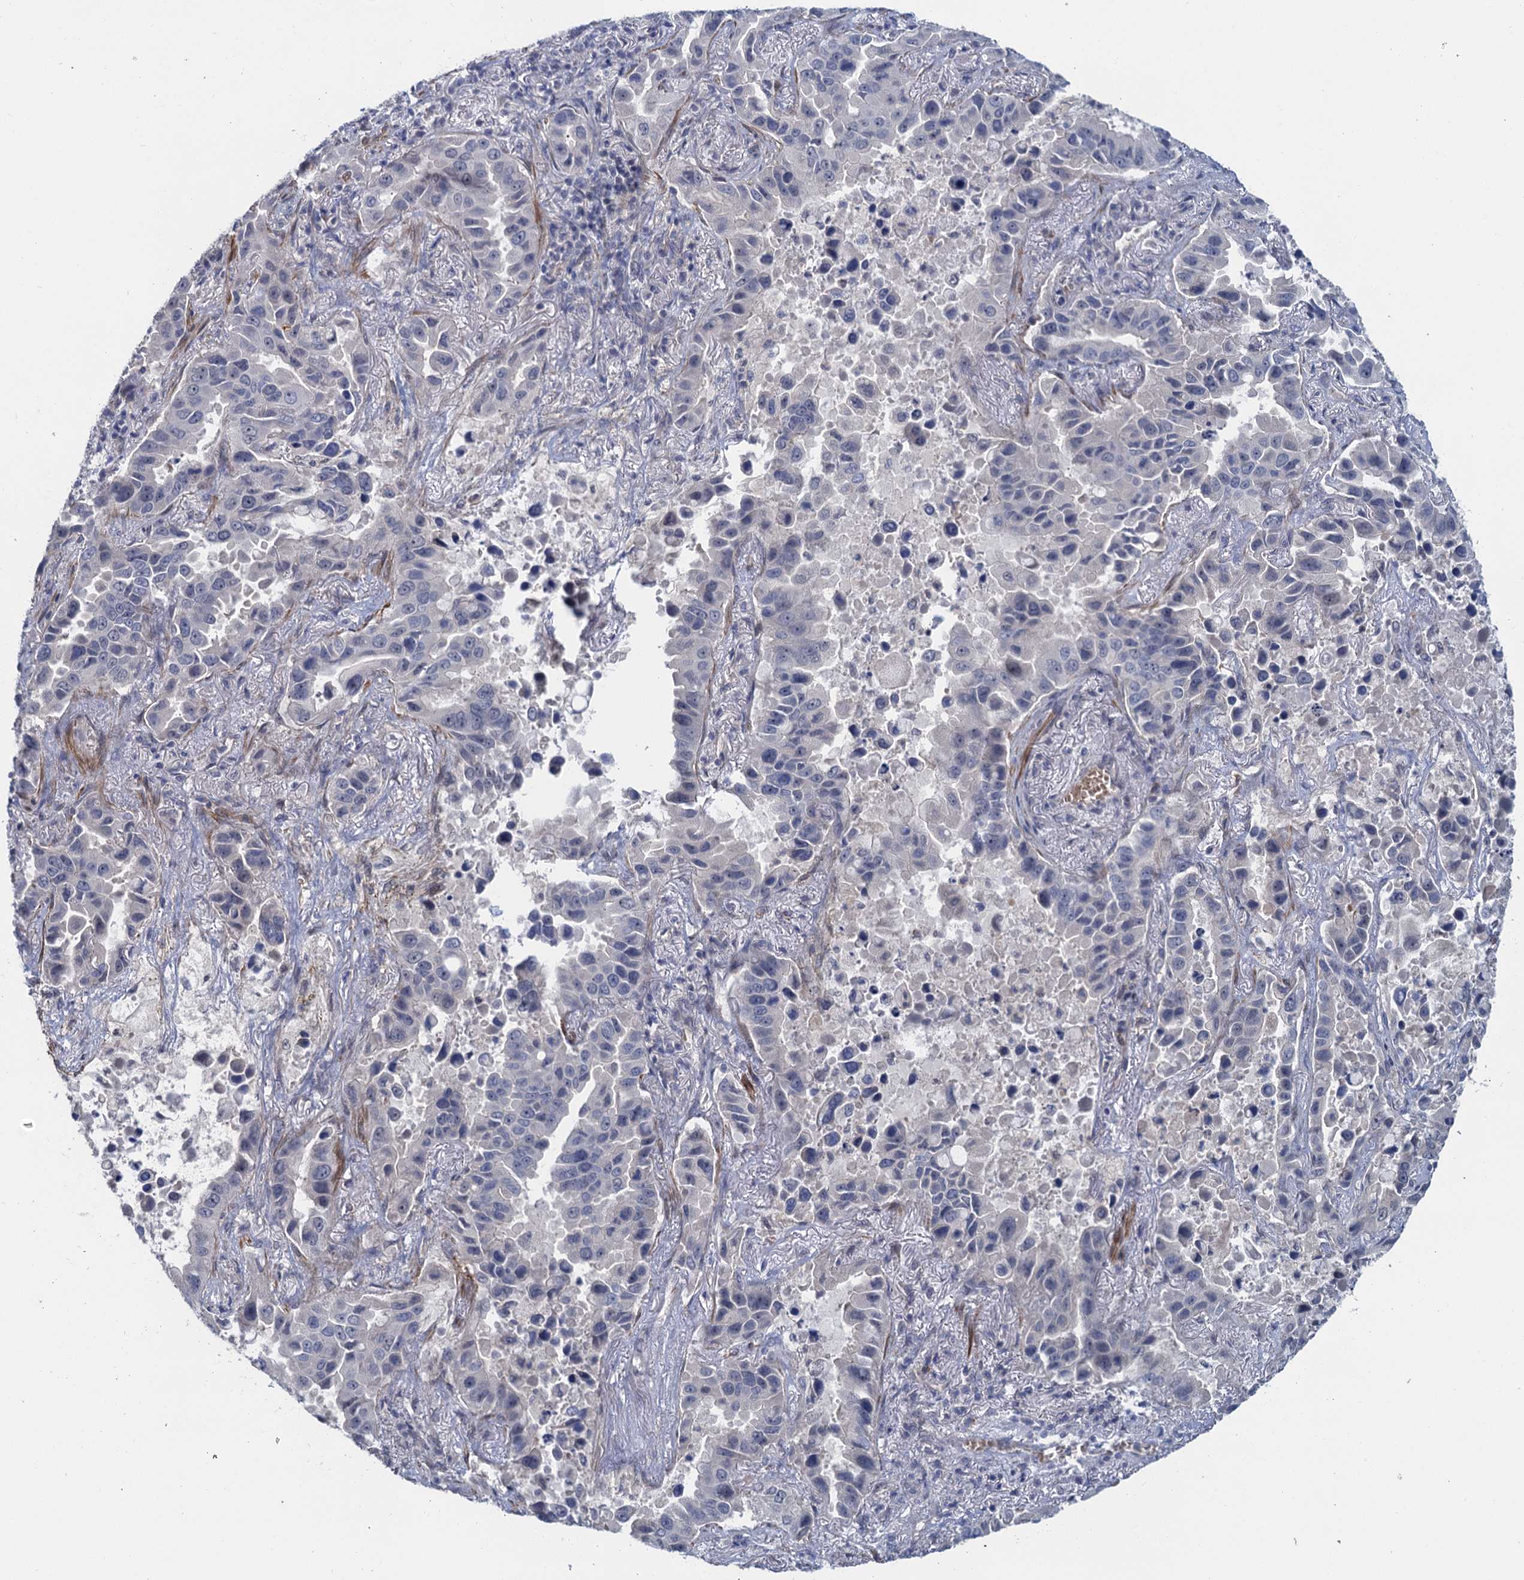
{"staining": {"intensity": "negative", "quantity": "none", "location": "none"}, "tissue": "lung cancer", "cell_type": "Tumor cells", "image_type": "cancer", "snomed": [{"axis": "morphology", "description": "Adenocarcinoma, NOS"}, {"axis": "topography", "description": "Lung"}], "caption": "Tumor cells are negative for protein expression in human lung cancer (adenocarcinoma).", "gene": "MYO16", "patient": {"sex": "male", "age": 64}}